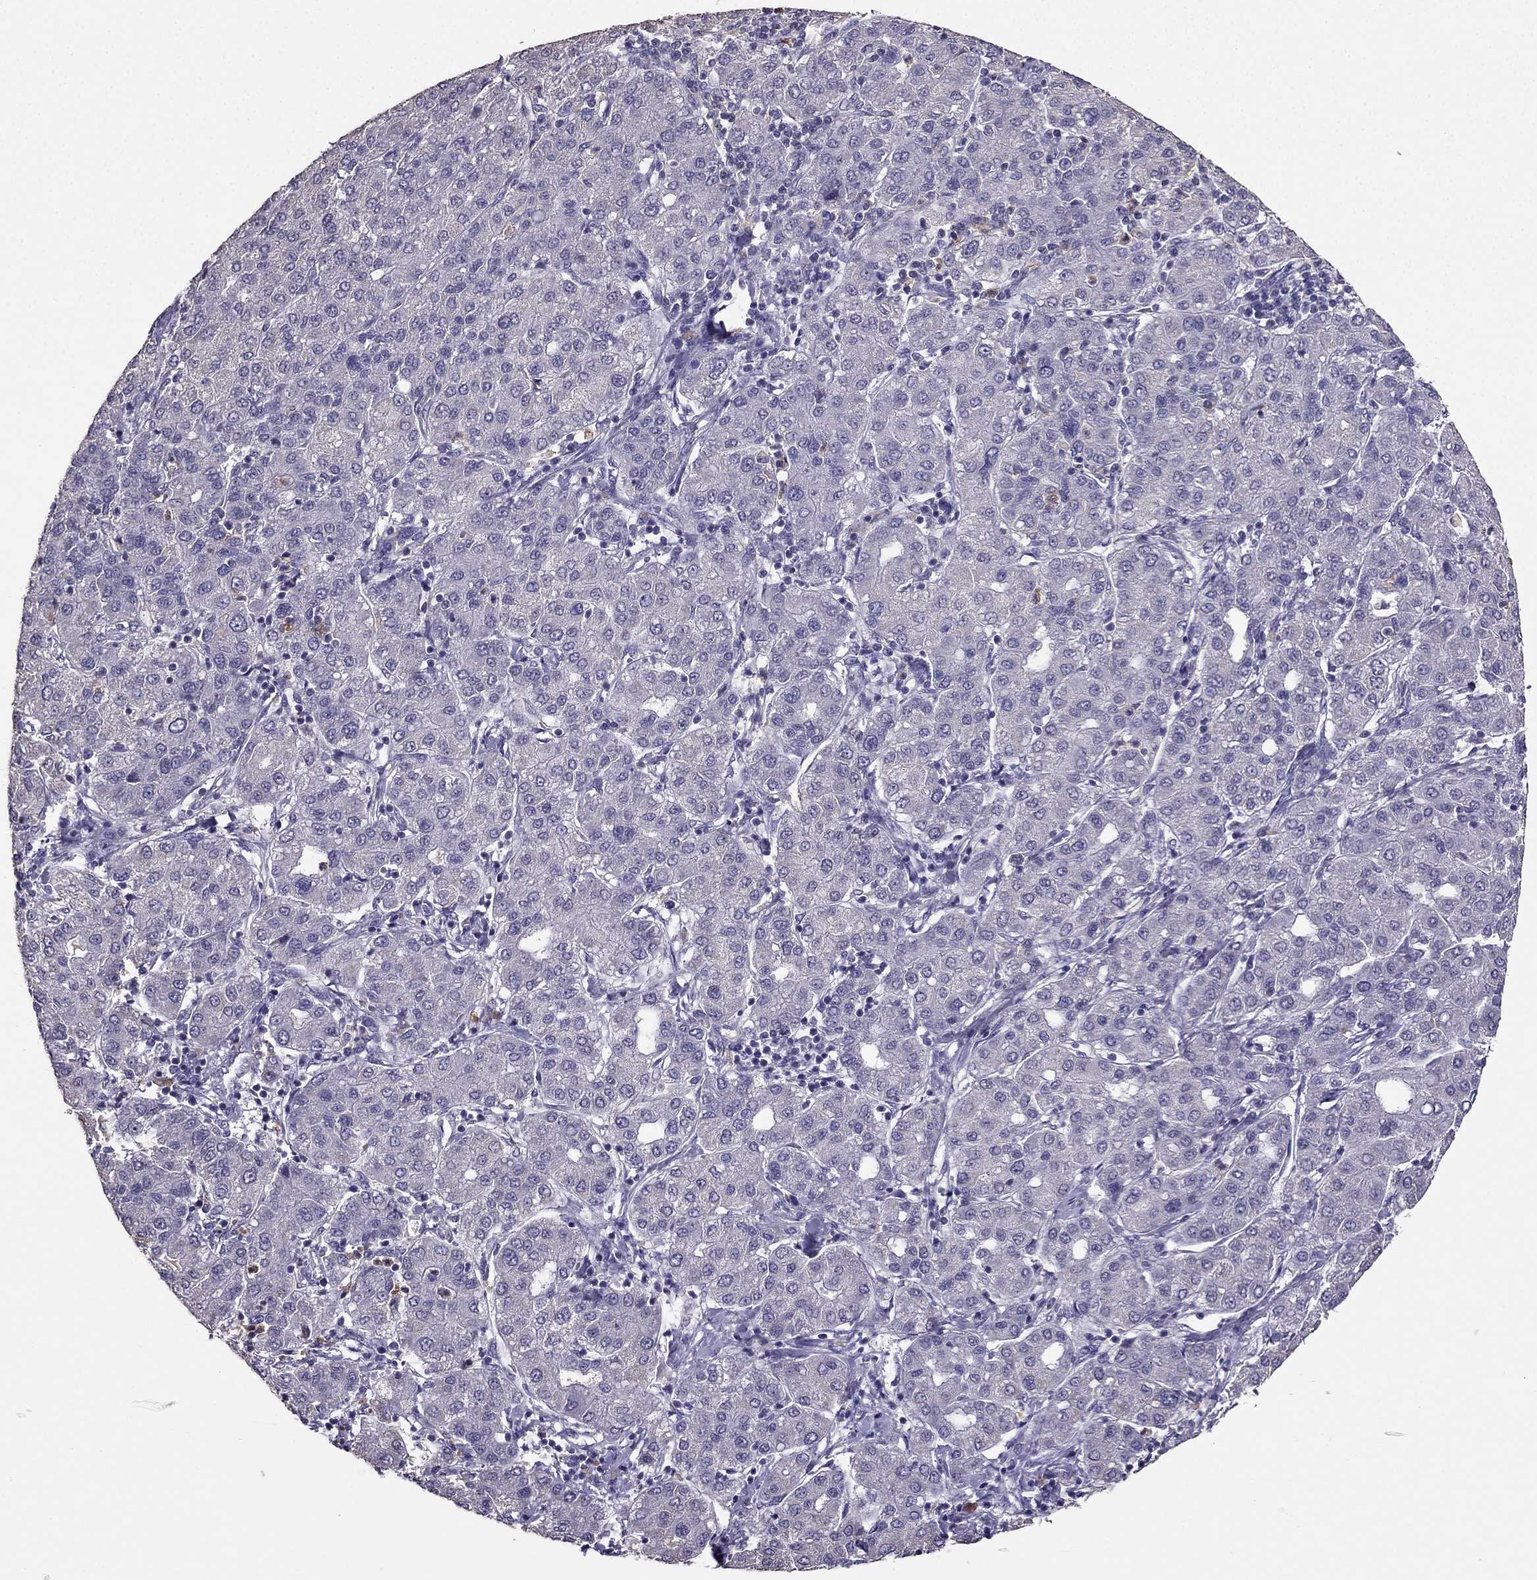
{"staining": {"intensity": "negative", "quantity": "none", "location": "none"}, "tissue": "liver cancer", "cell_type": "Tumor cells", "image_type": "cancer", "snomed": [{"axis": "morphology", "description": "Carcinoma, Hepatocellular, NOS"}, {"axis": "topography", "description": "Liver"}], "caption": "DAB immunohistochemical staining of liver cancer (hepatocellular carcinoma) displays no significant staining in tumor cells. (Brightfield microscopy of DAB immunohistochemistry at high magnification).", "gene": "RFLNB", "patient": {"sex": "male", "age": 65}}